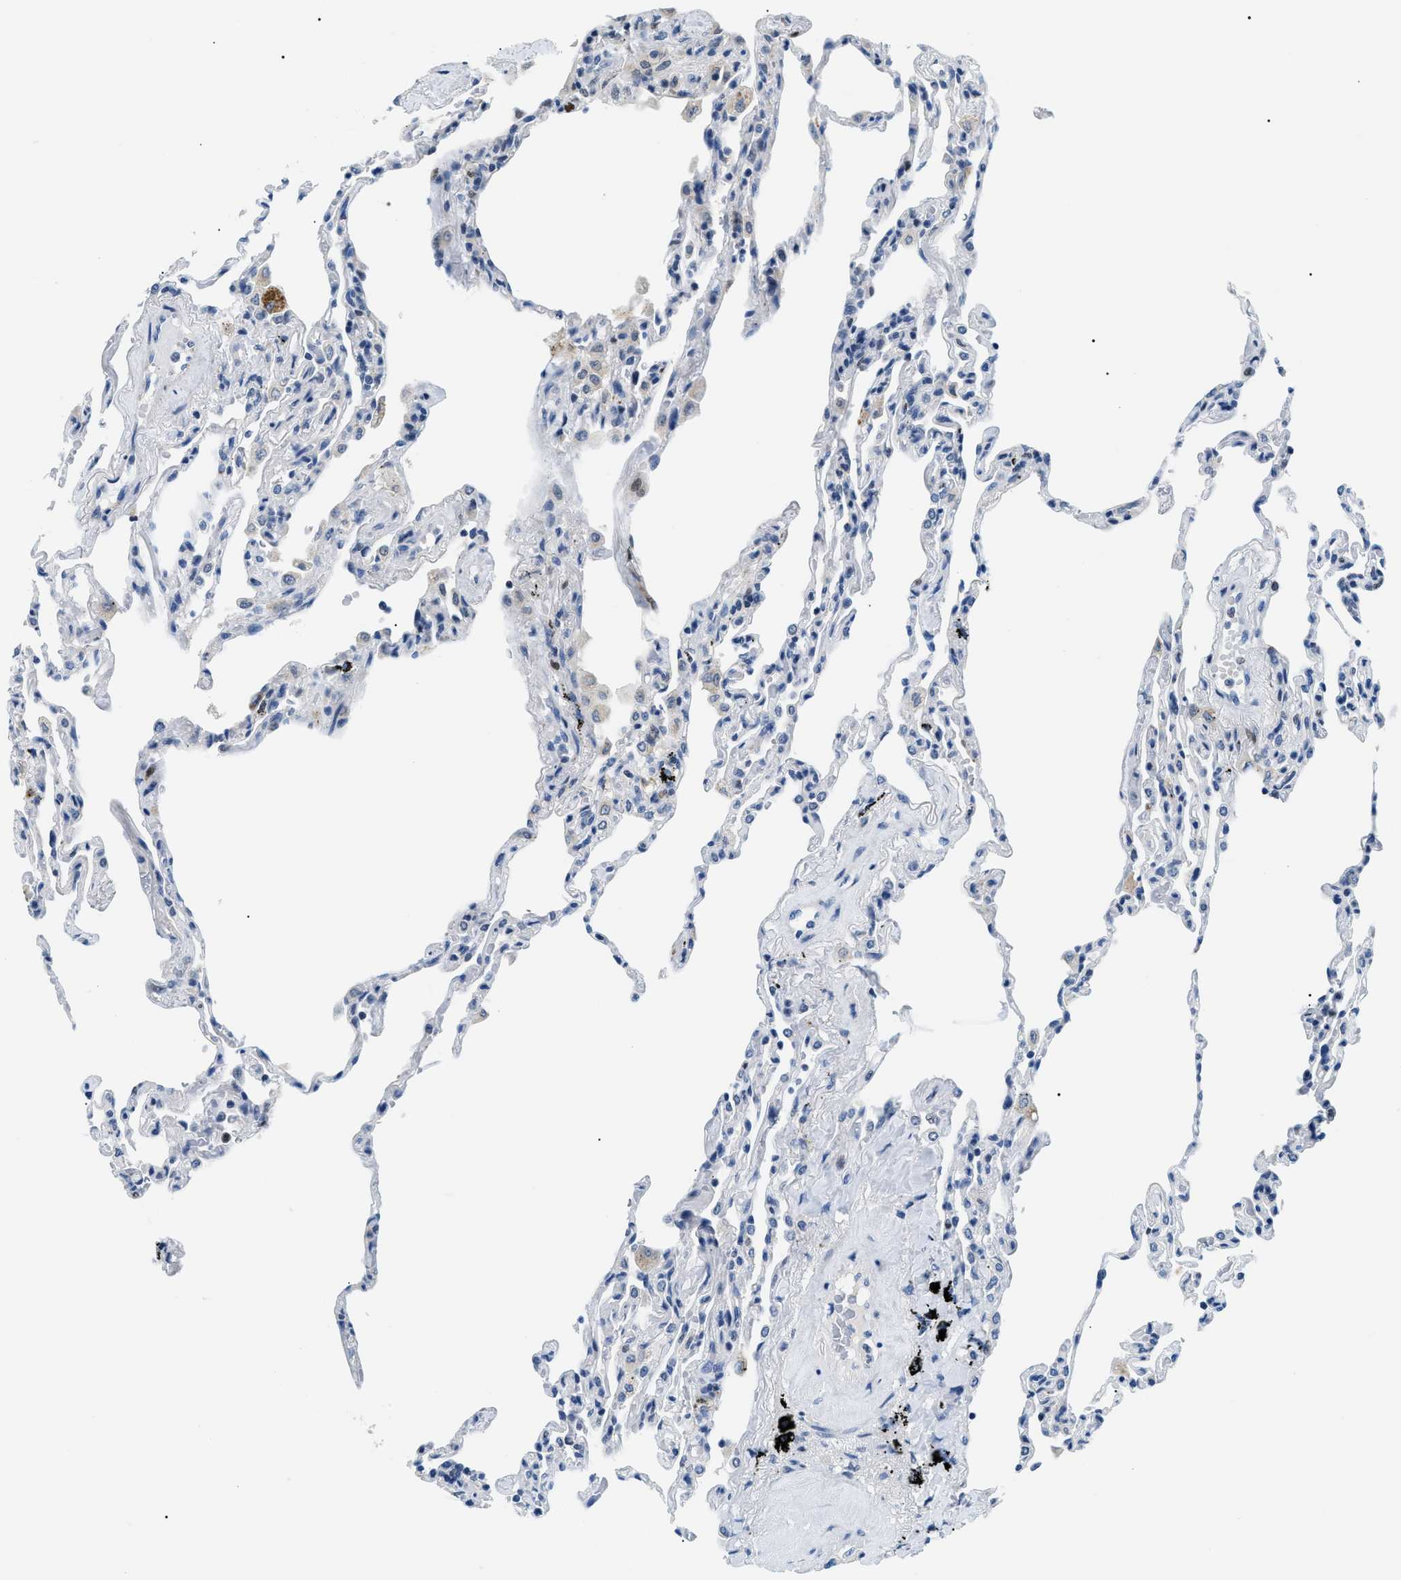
{"staining": {"intensity": "negative", "quantity": "none", "location": "none"}, "tissue": "lung", "cell_type": "Alveolar cells", "image_type": "normal", "snomed": [{"axis": "morphology", "description": "Normal tissue, NOS"}, {"axis": "topography", "description": "Lung"}], "caption": "A high-resolution micrograph shows immunohistochemistry staining of normal lung, which reveals no significant expression in alveolar cells.", "gene": "SMARCC1", "patient": {"sex": "male", "age": 59}}